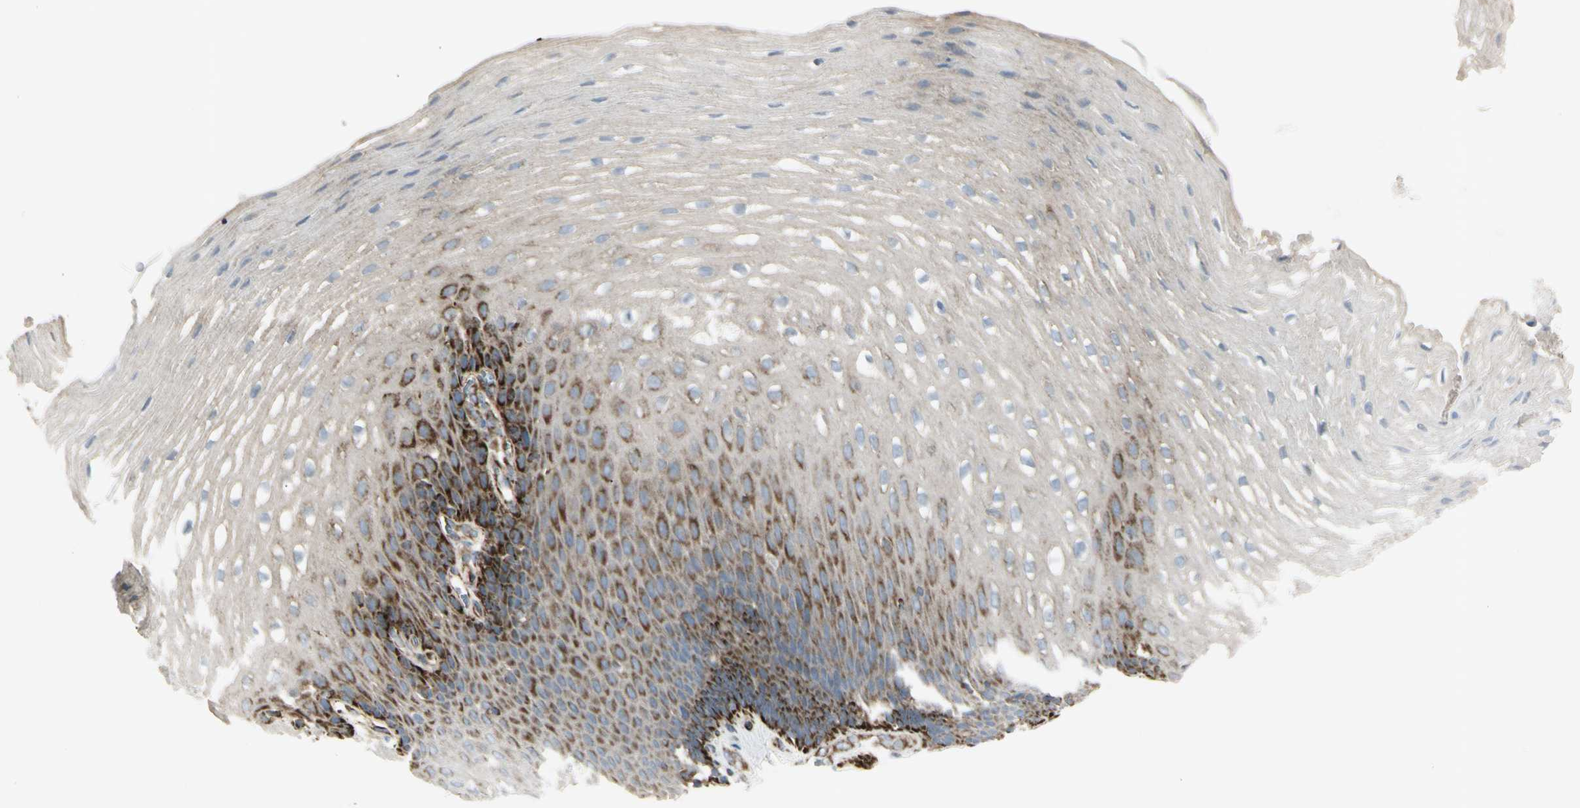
{"staining": {"intensity": "strong", "quantity": "25%-75%", "location": "cytoplasmic/membranous"}, "tissue": "esophagus", "cell_type": "Squamous epithelial cells", "image_type": "normal", "snomed": [{"axis": "morphology", "description": "Normal tissue, NOS"}, {"axis": "topography", "description": "Esophagus"}], "caption": "Protein analysis of unremarkable esophagus exhibits strong cytoplasmic/membranous staining in approximately 25%-75% of squamous epithelial cells. The protein is shown in brown color, while the nuclei are stained blue.", "gene": "CYB5R1", "patient": {"sex": "male", "age": 48}}